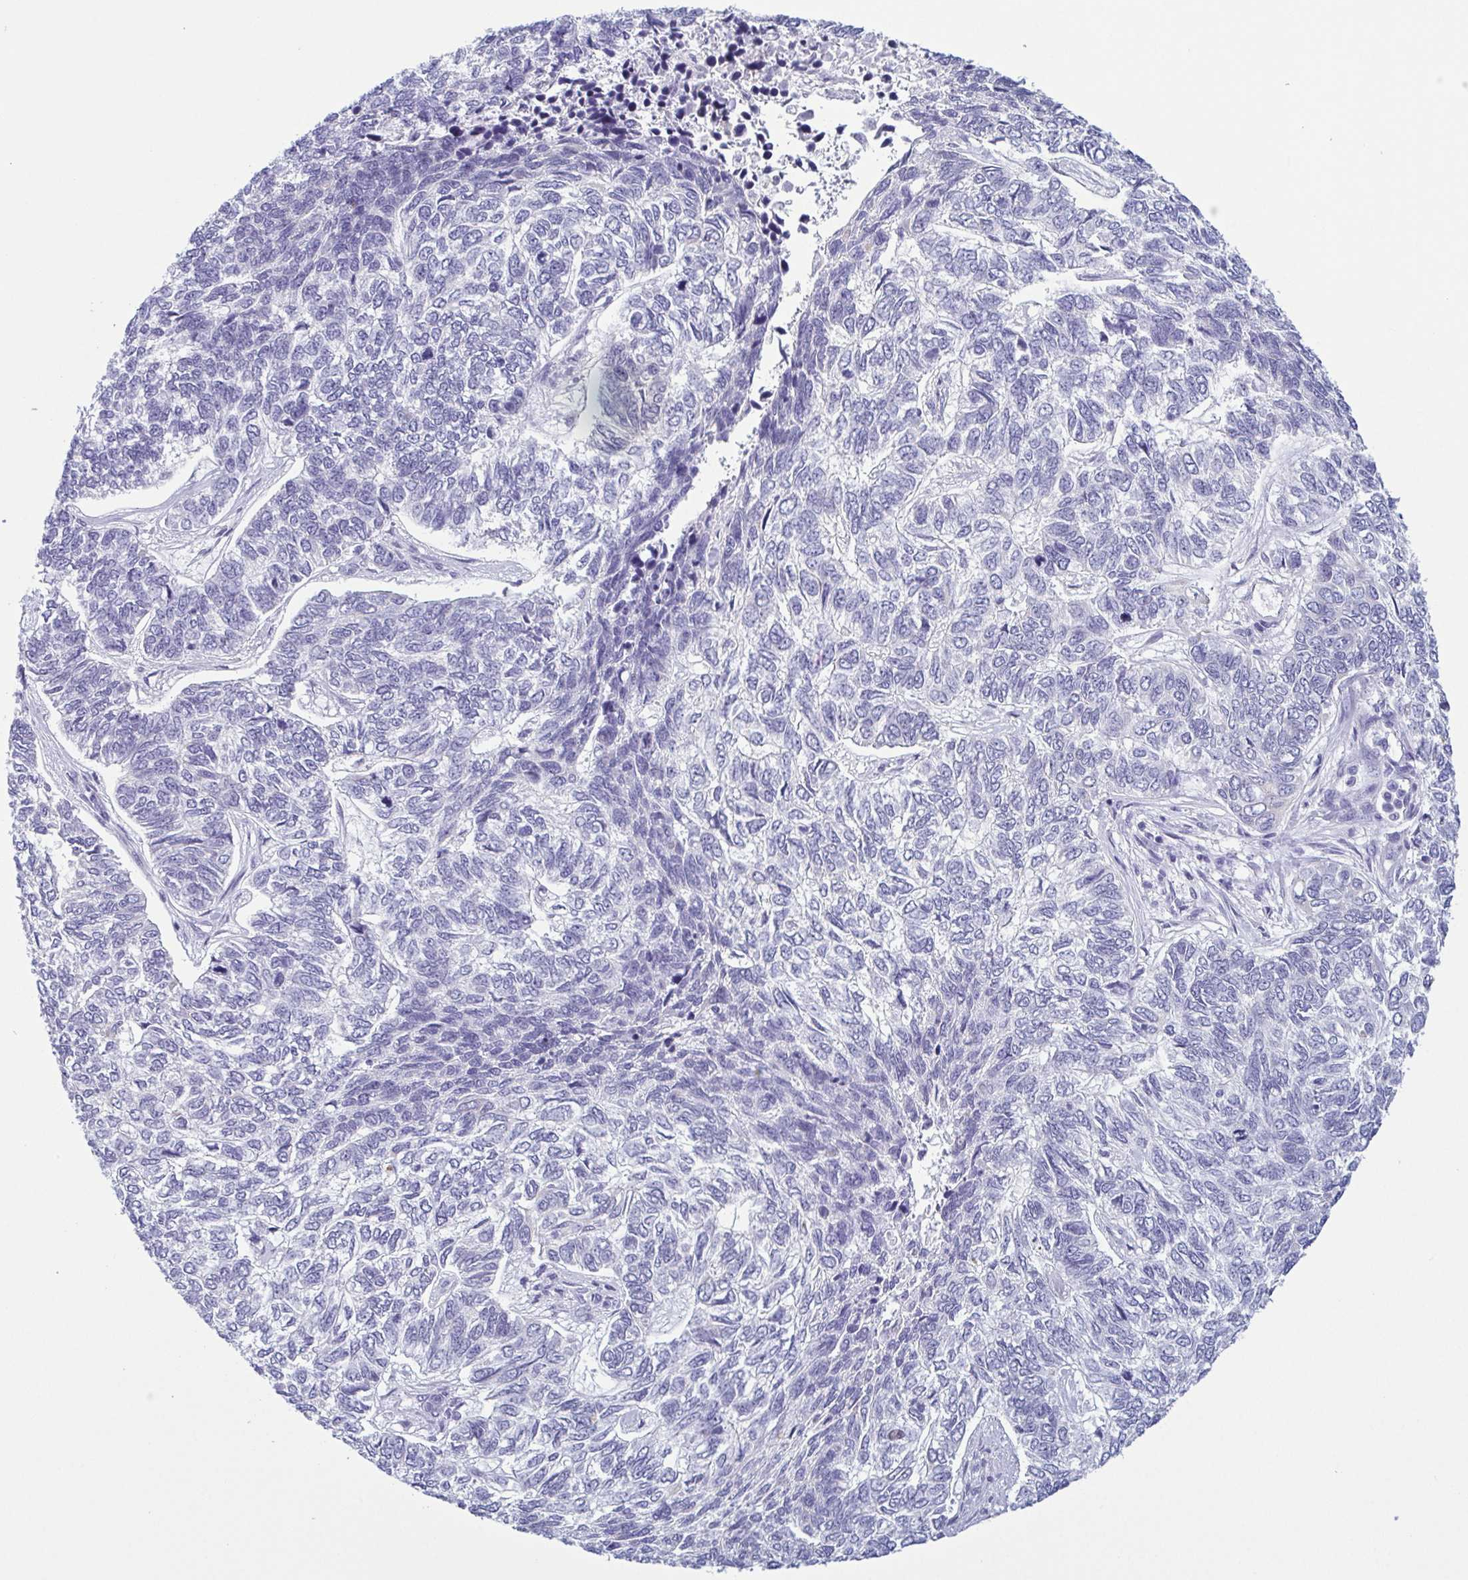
{"staining": {"intensity": "negative", "quantity": "none", "location": "none"}, "tissue": "skin cancer", "cell_type": "Tumor cells", "image_type": "cancer", "snomed": [{"axis": "morphology", "description": "Basal cell carcinoma"}, {"axis": "topography", "description": "Skin"}], "caption": "Tumor cells show no significant protein expression in basal cell carcinoma (skin).", "gene": "KRT10", "patient": {"sex": "female", "age": 65}}